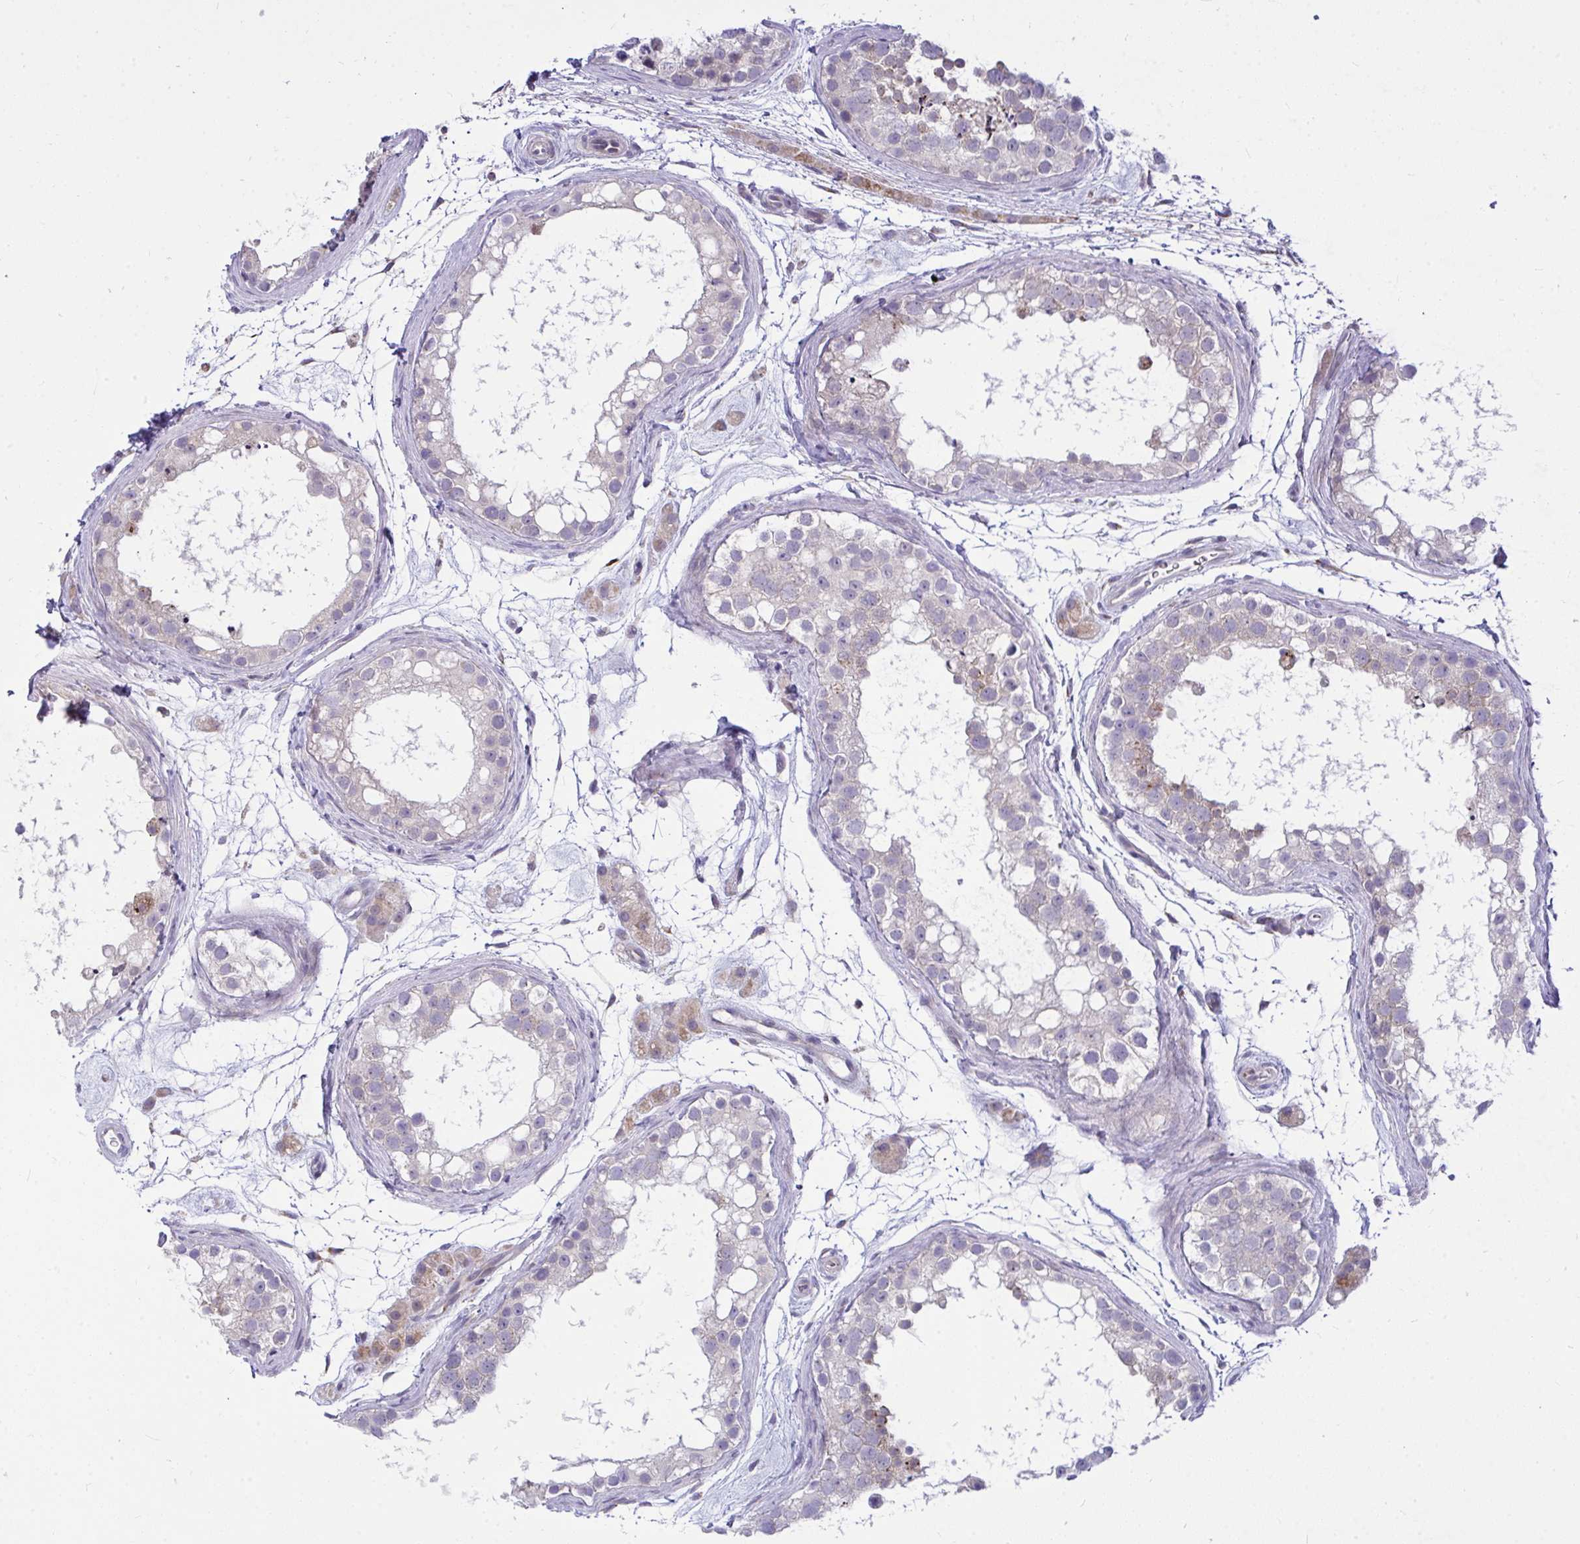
{"staining": {"intensity": "weak", "quantity": "<25%", "location": "cytoplasmic/membranous"}, "tissue": "testis", "cell_type": "Cells in seminiferous ducts", "image_type": "normal", "snomed": [{"axis": "morphology", "description": "Normal tissue, NOS"}, {"axis": "topography", "description": "Testis"}], "caption": "Immunohistochemical staining of benign testis demonstrates no significant positivity in cells in seminiferous ducts.", "gene": "CEP63", "patient": {"sex": "male", "age": 41}}